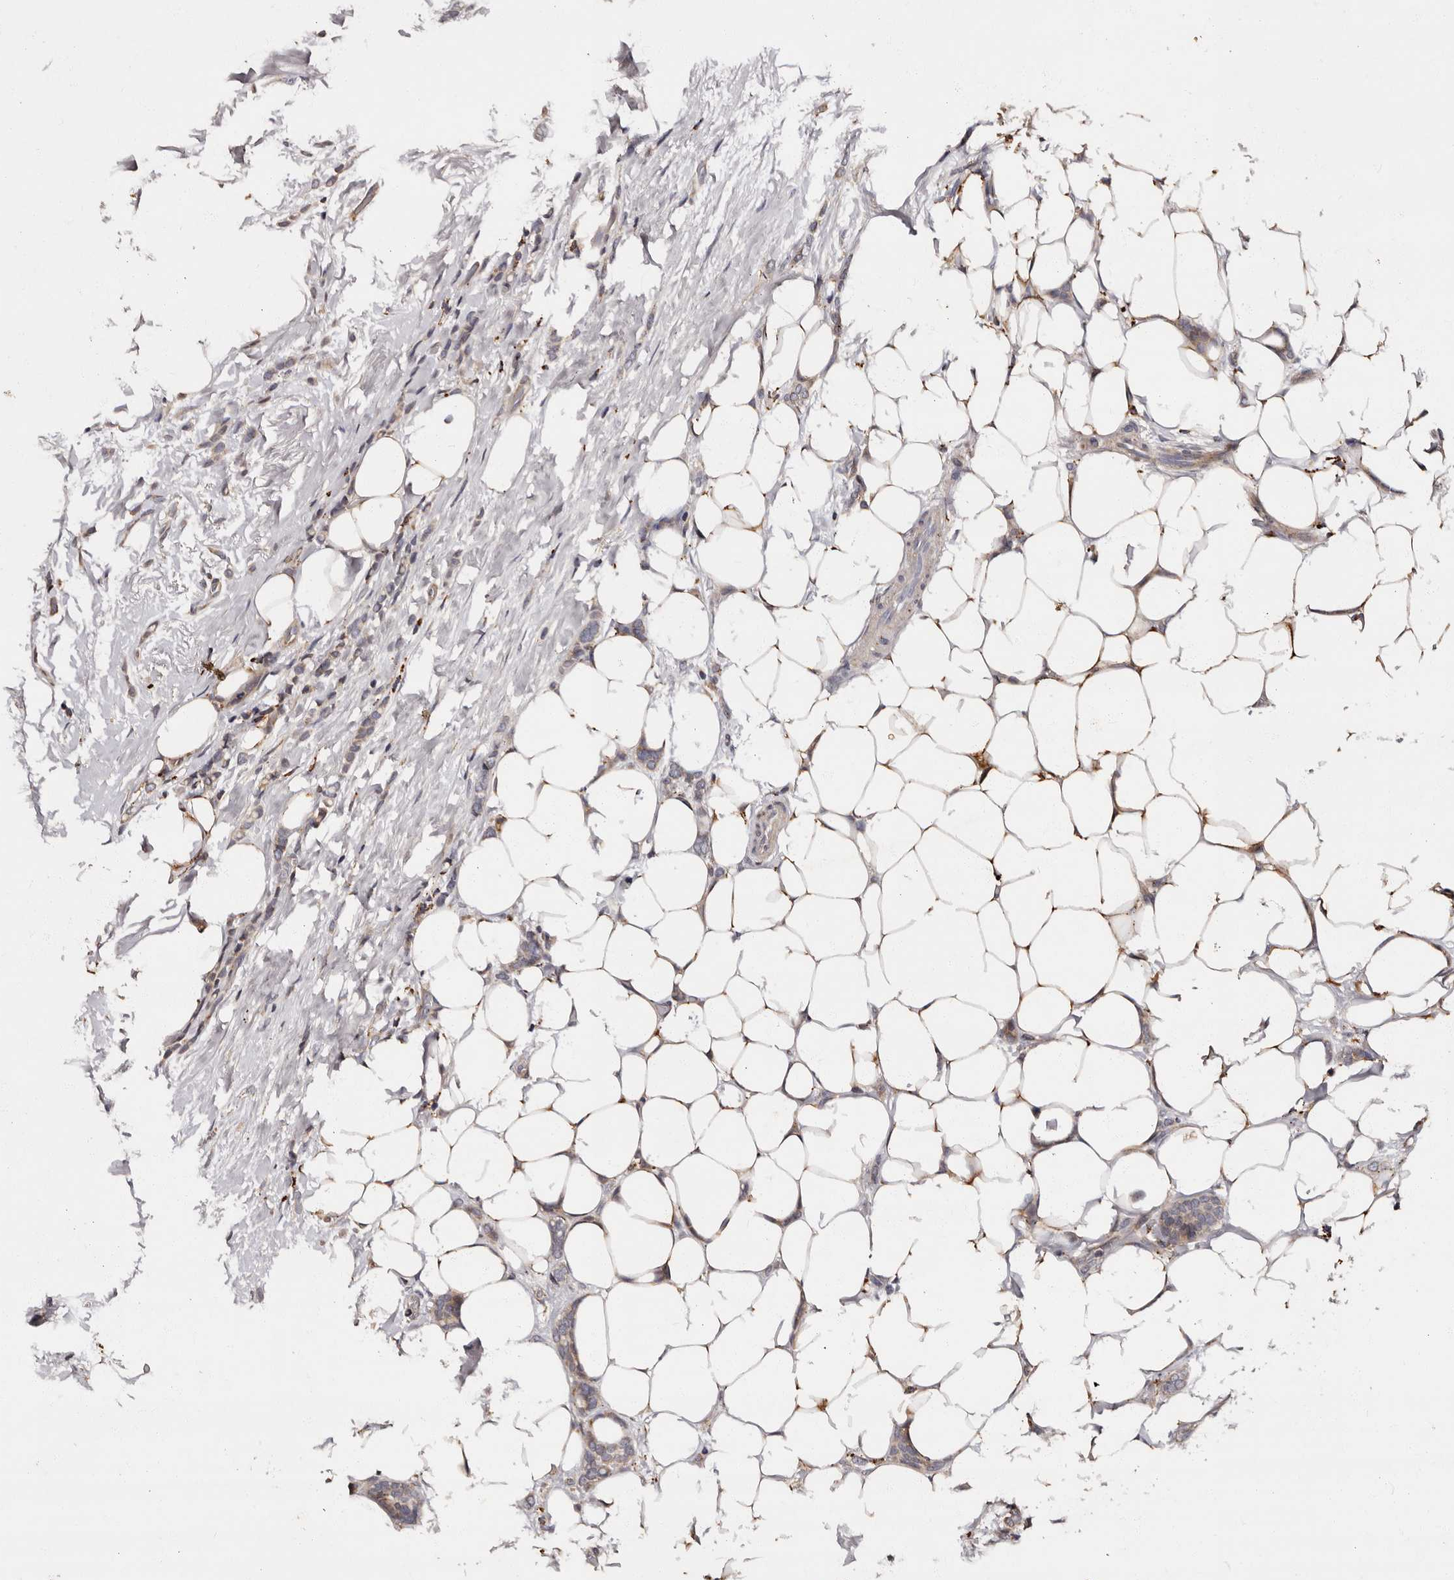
{"staining": {"intensity": "weak", "quantity": "<25%", "location": "cytoplasmic/membranous"}, "tissue": "breast cancer", "cell_type": "Tumor cells", "image_type": "cancer", "snomed": [{"axis": "morphology", "description": "Lobular carcinoma"}, {"axis": "topography", "description": "Breast"}], "caption": "Immunohistochemistry (IHC) of breast cancer (lobular carcinoma) reveals no positivity in tumor cells. (DAB IHC, high magnification).", "gene": "ADCK5", "patient": {"sex": "female", "age": 50}}